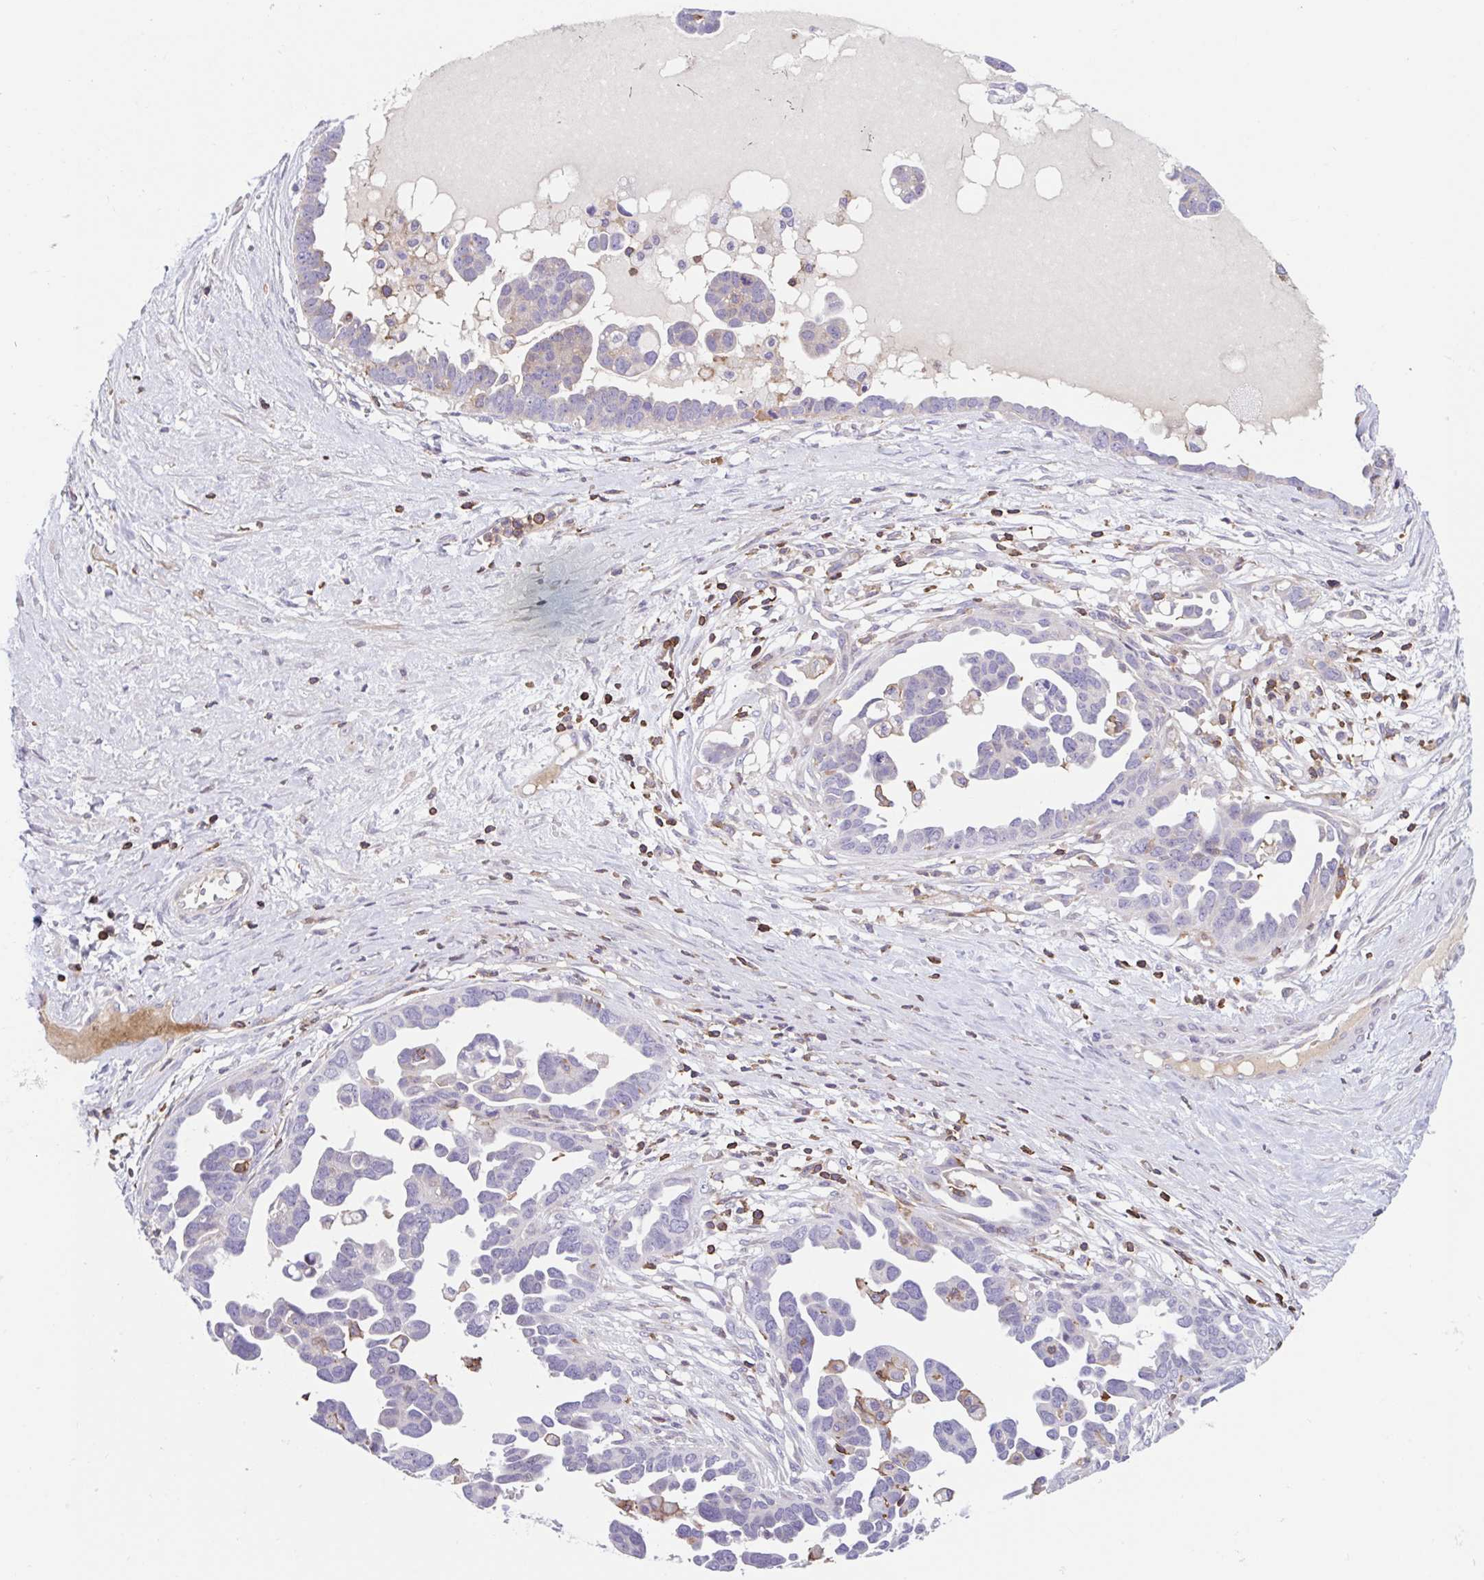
{"staining": {"intensity": "negative", "quantity": "none", "location": "none"}, "tissue": "ovarian cancer", "cell_type": "Tumor cells", "image_type": "cancer", "snomed": [{"axis": "morphology", "description": "Cystadenocarcinoma, serous, NOS"}, {"axis": "topography", "description": "Ovary"}], "caption": "DAB (3,3'-diaminobenzidine) immunohistochemical staining of human ovarian serous cystadenocarcinoma displays no significant staining in tumor cells.", "gene": "TPRG1", "patient": {"sex": "female", "age": 54}}